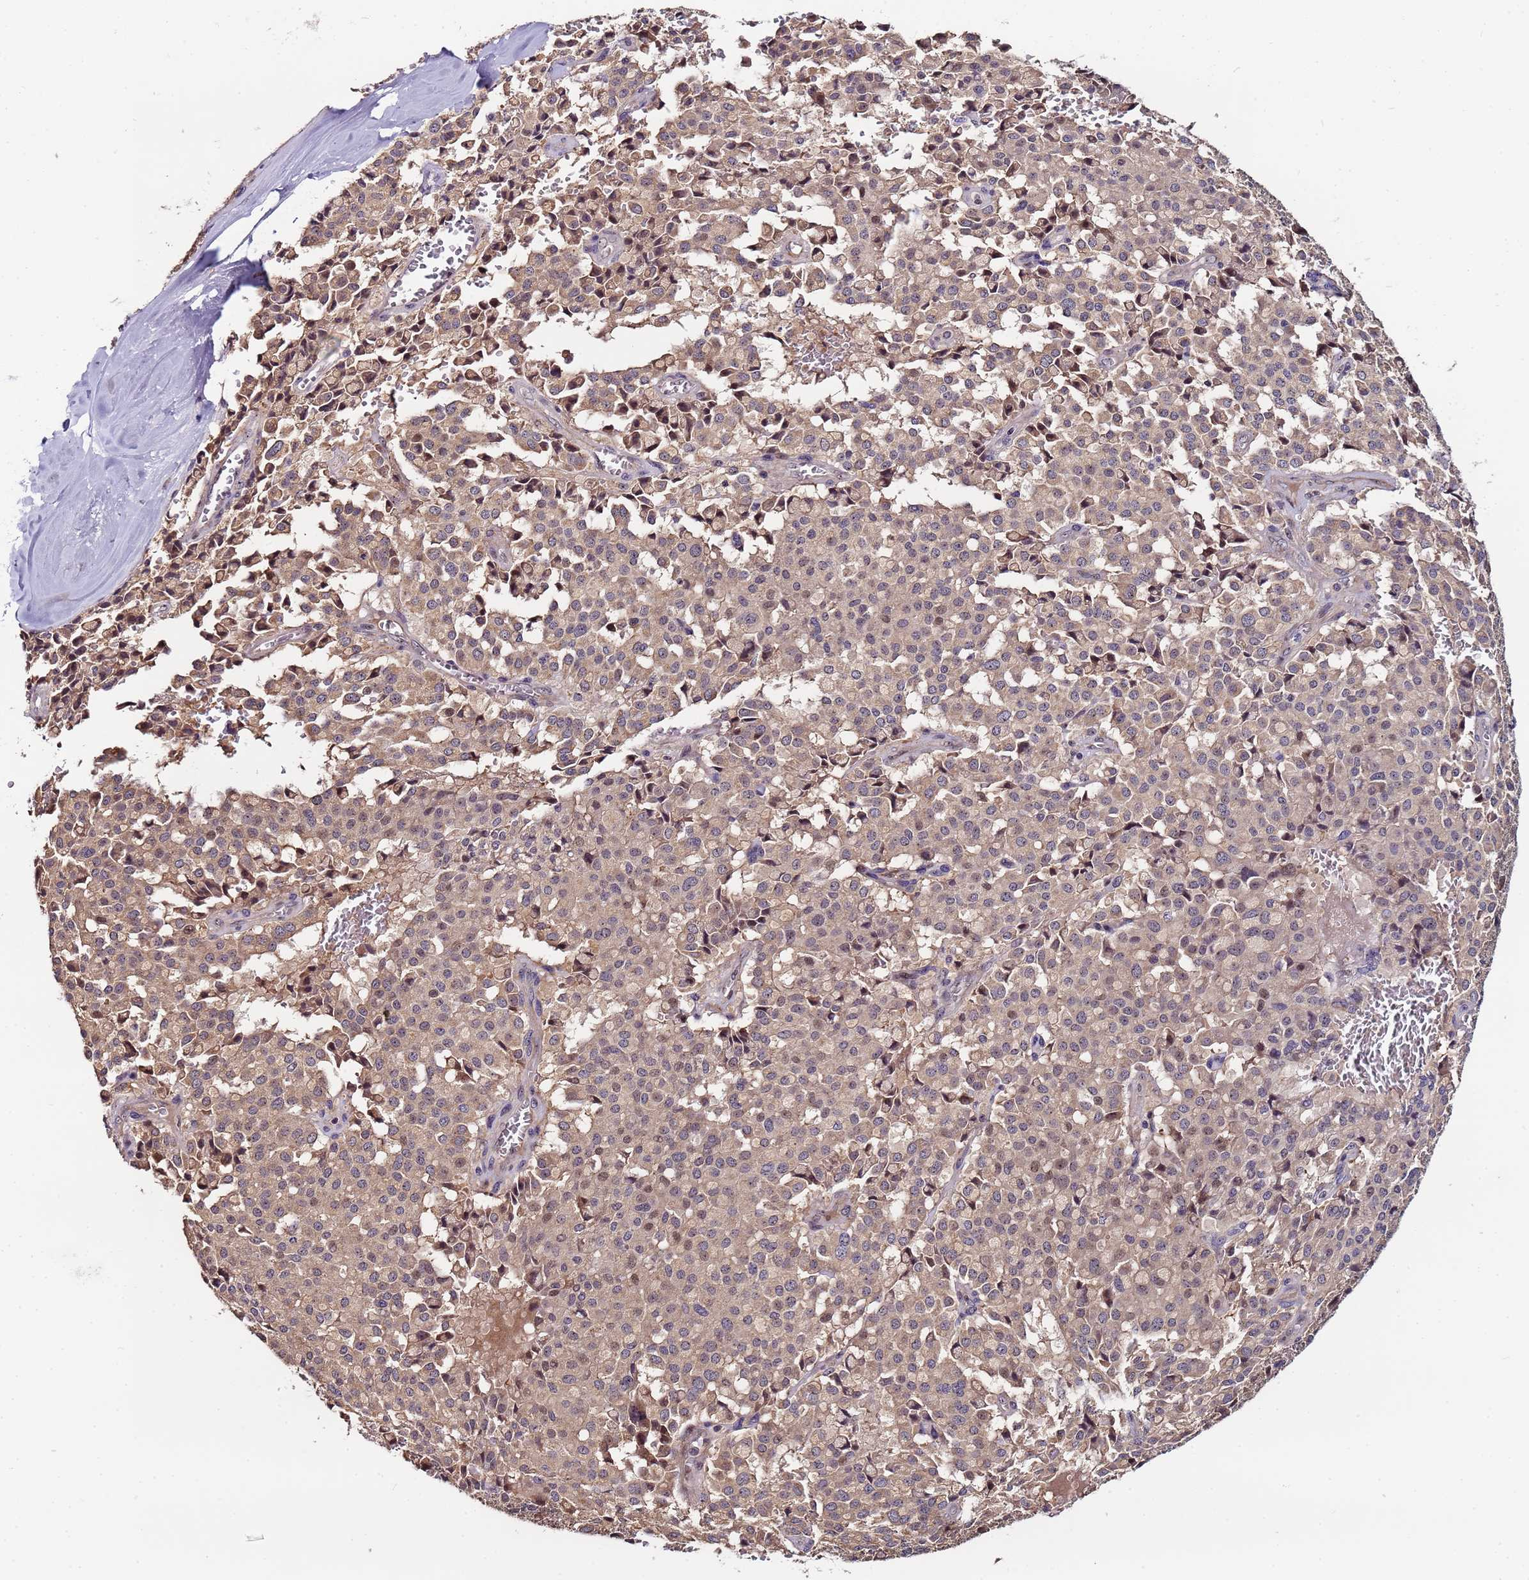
{"staining": {"intensity": "moderate", "quantity": ">75%", "location": "cytoplasmic/membranous,nuclear"}, "tissue": "pancreatic cancer", "cell_type": "Tumor cells", "image_type": "cancer", "snomed": [{"axis": "morphology", "description": "Adenocarcinoma, NOS"}, {"axis": "topography", "description": "Pancreas"}], "caption": "An IHC photomicrograph of neoplastic tissue is shown. Protein staining in brown shows moderate cytoplasmic/membranous and nuclear positivity in adenocarcinoma (pancreatic) within tumor cells. The protein is shown in brown color, while the nuclei are stained blue.", "gene": "KRI1", "patient": {"sex": "male", "age": 65}}